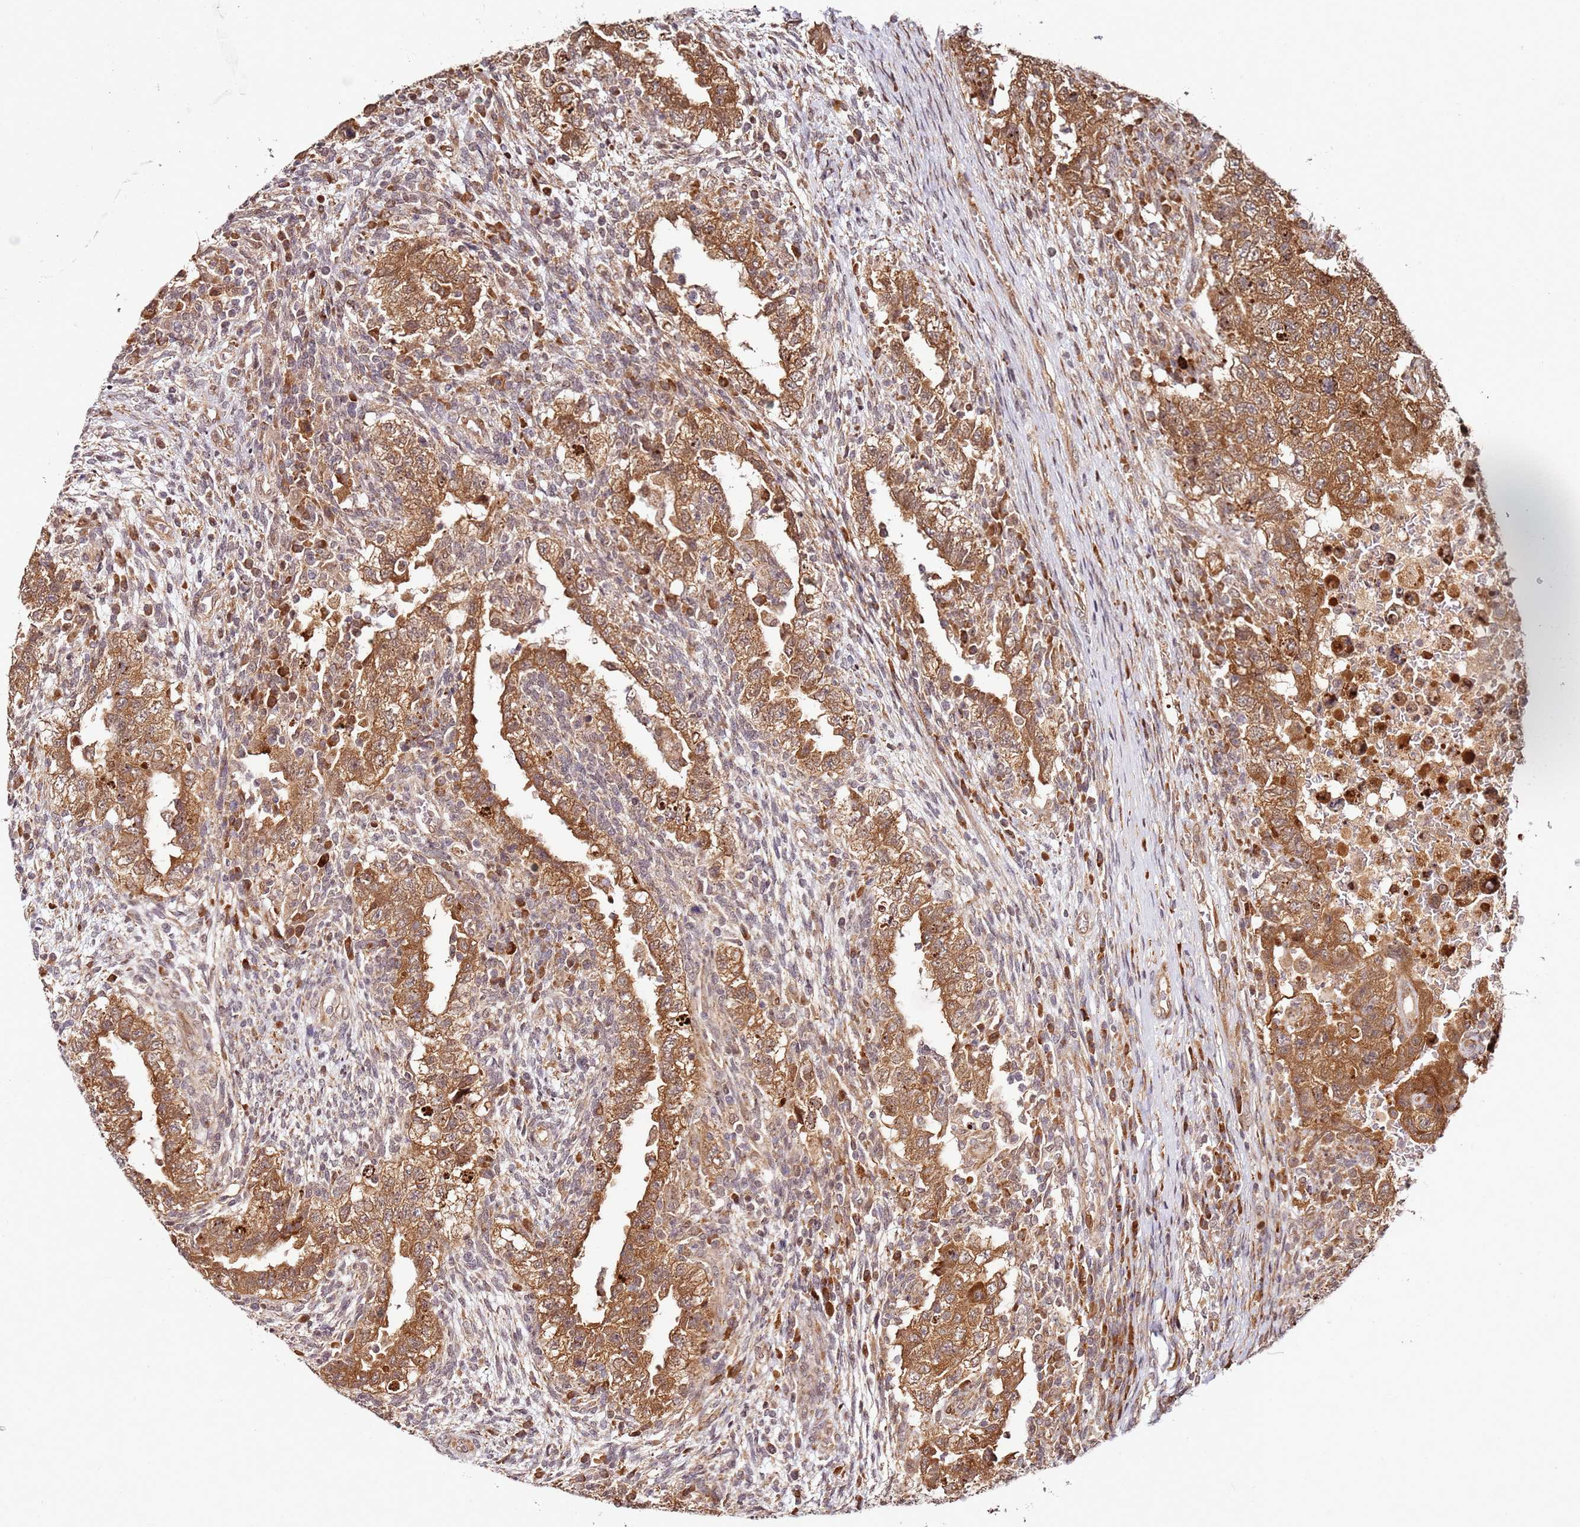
{"staining": {"intensity": "moderate", "quantity": ">75%", "location": "cytoplasmic/membranous"}, "tissue": "testis cancer", "cell_type": "Tumor cells", "image_type": "cancer", "snomed": [{"axis": "morphology", "description": "Carcinoma, Embryonal, NOS"}, {"axis": "topography", "description": "Testis"}], "caption": "IHC image of neoplastic tissue: human testis embryonal carcinoma stained using immunohistochemistry (IHC) reveals medium levels of moderate protein expression localized specifically in the cytoplasmic/membranous of tumor cells, appearing as a cytoplasmic/membranous brown color.", "gene": "RPS3A", "patient": {"sex": "male", "age": 26}}